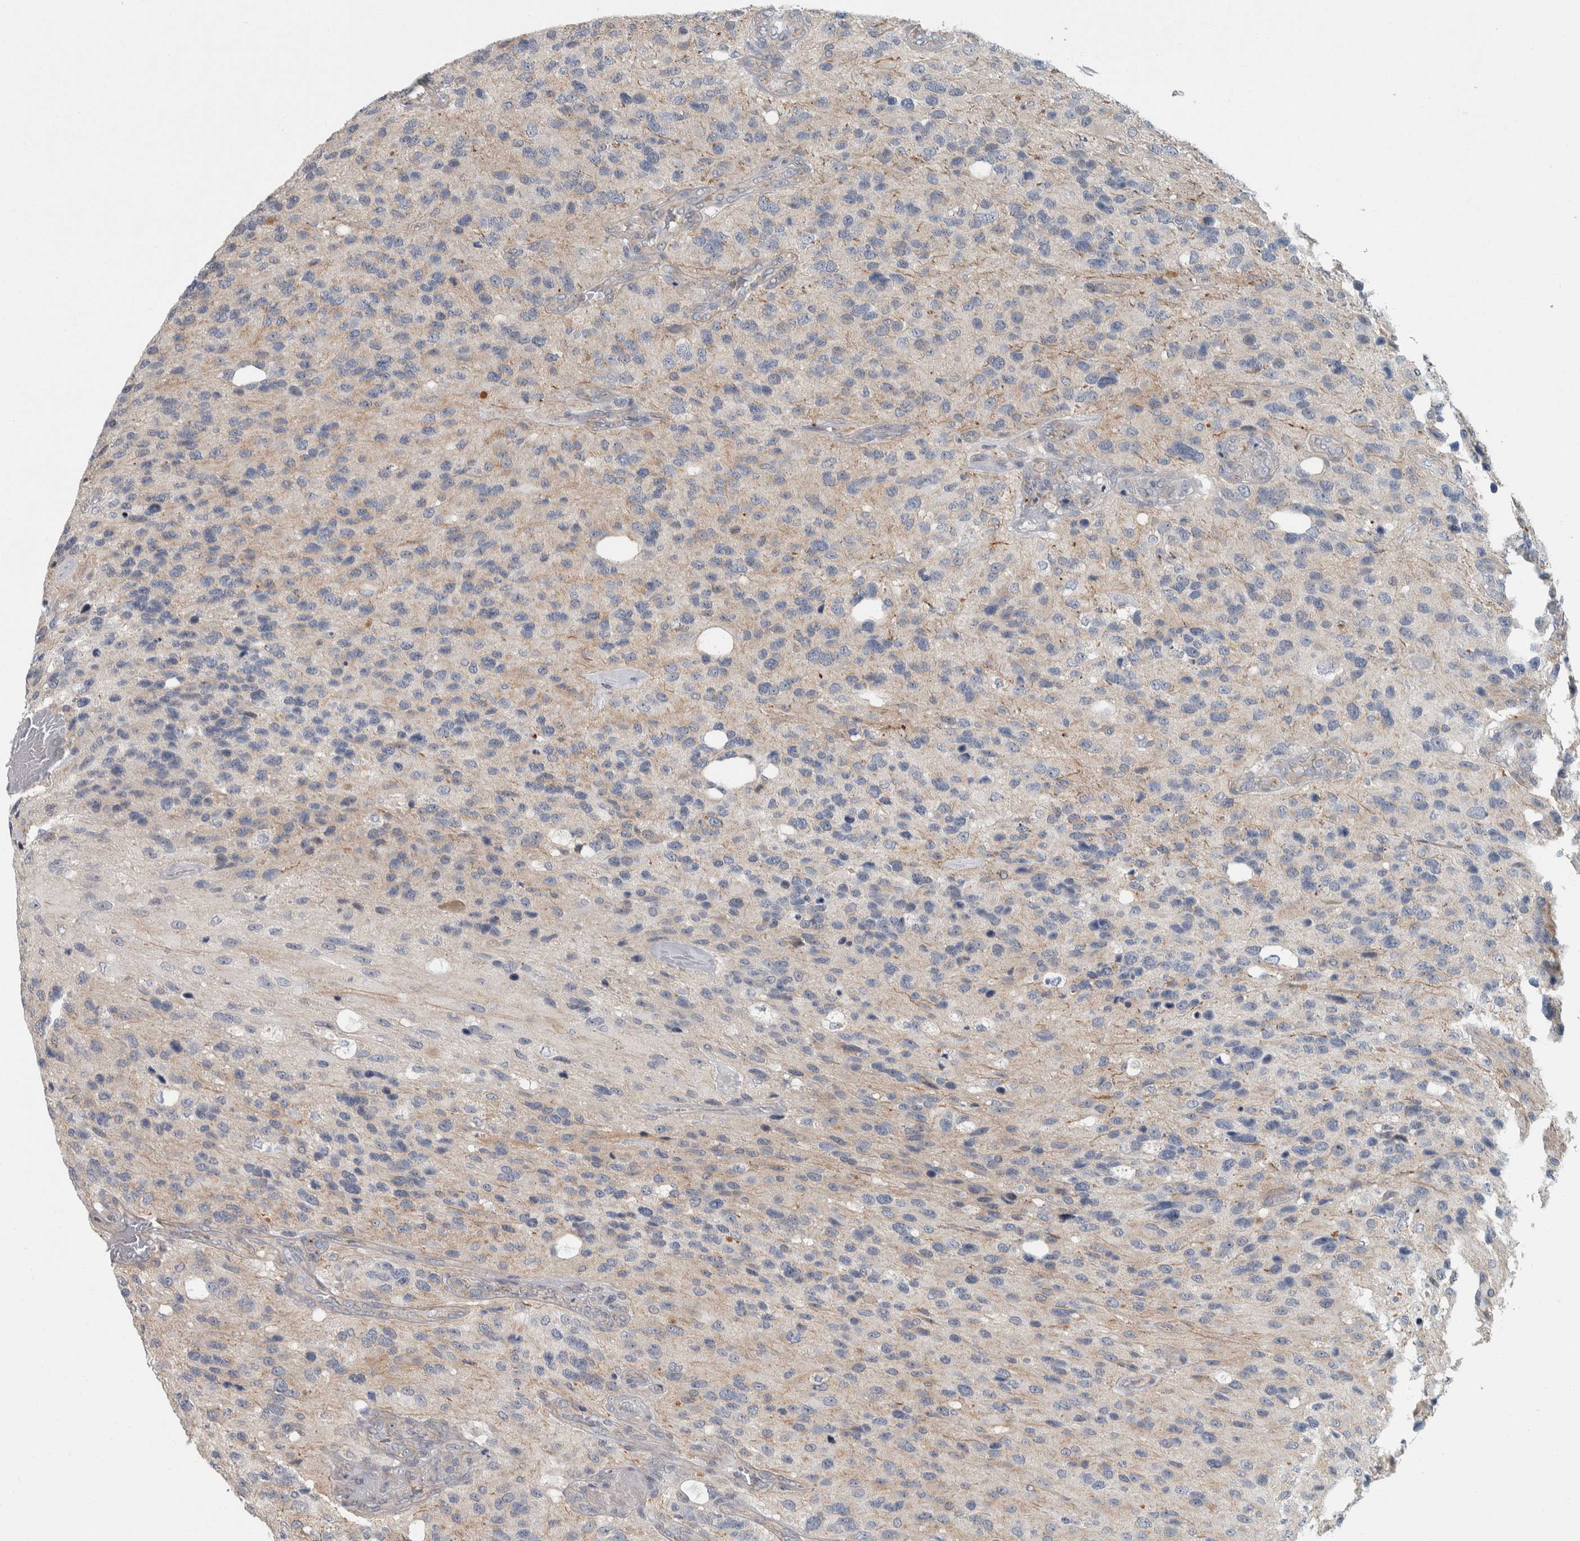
{"staining": {"intensity": "negative", "quantity": "none", "location": "none"}, "tissue": "glioma", "cell_type": "Tumor cells", "image_type": "cancer", "snomed": [{"axis": "morphology", "description": "Glioma, malignant, High grade"}, {"axis": "topography", "description": "Brain"}], "caption": "Malignant high-grade glioma was stained to show a protein in brown. There is no significant staining in tumor cells.", "gene": "KCNJ3", "patient": {"sex": "female", "age": 58}}